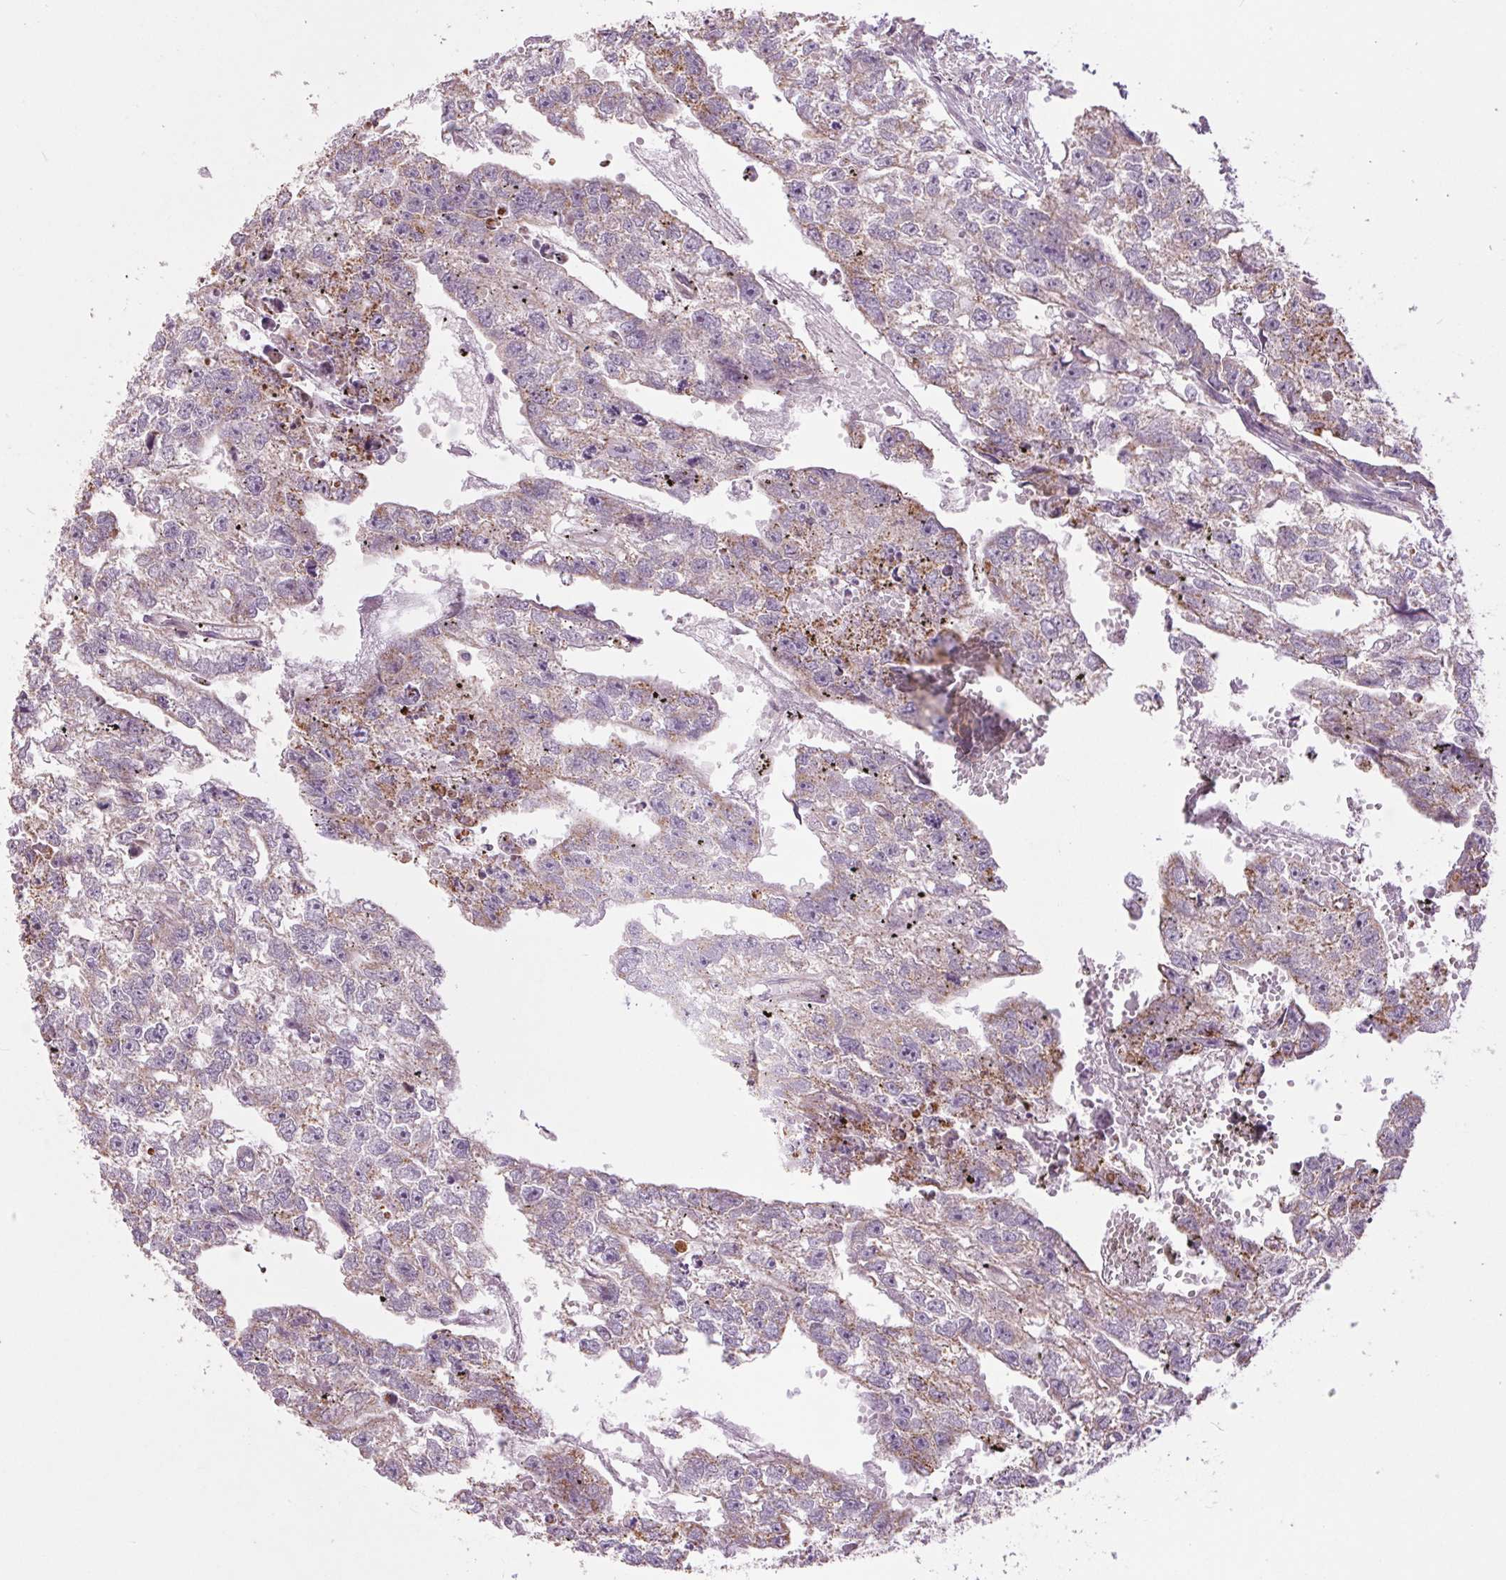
{"staining": {"intensity": "weak", "quantity": "25%-75%", "location": "cytoplasmic/membranous"}, "tissue": "testis cancer", "cell_type": "Tumor cells", "image_type": "cancer", "snomed": [{"axis": "morphology", "description": "Carcinoma, Embryonal, NOS"}, {"axis": "morphology", "description": "Teratoma, malignant, NOS"}, {"axis": "topography", "description": "Testis"}], "caption": "Protein expression analysis of human testis embryonal carcinoma reveals weak cytoplasmic/membranous positivity in approximately 25%-75% of tumor cells.", "gene": "MAP3K5", "patient": {"sex": "male", "age": 44}}